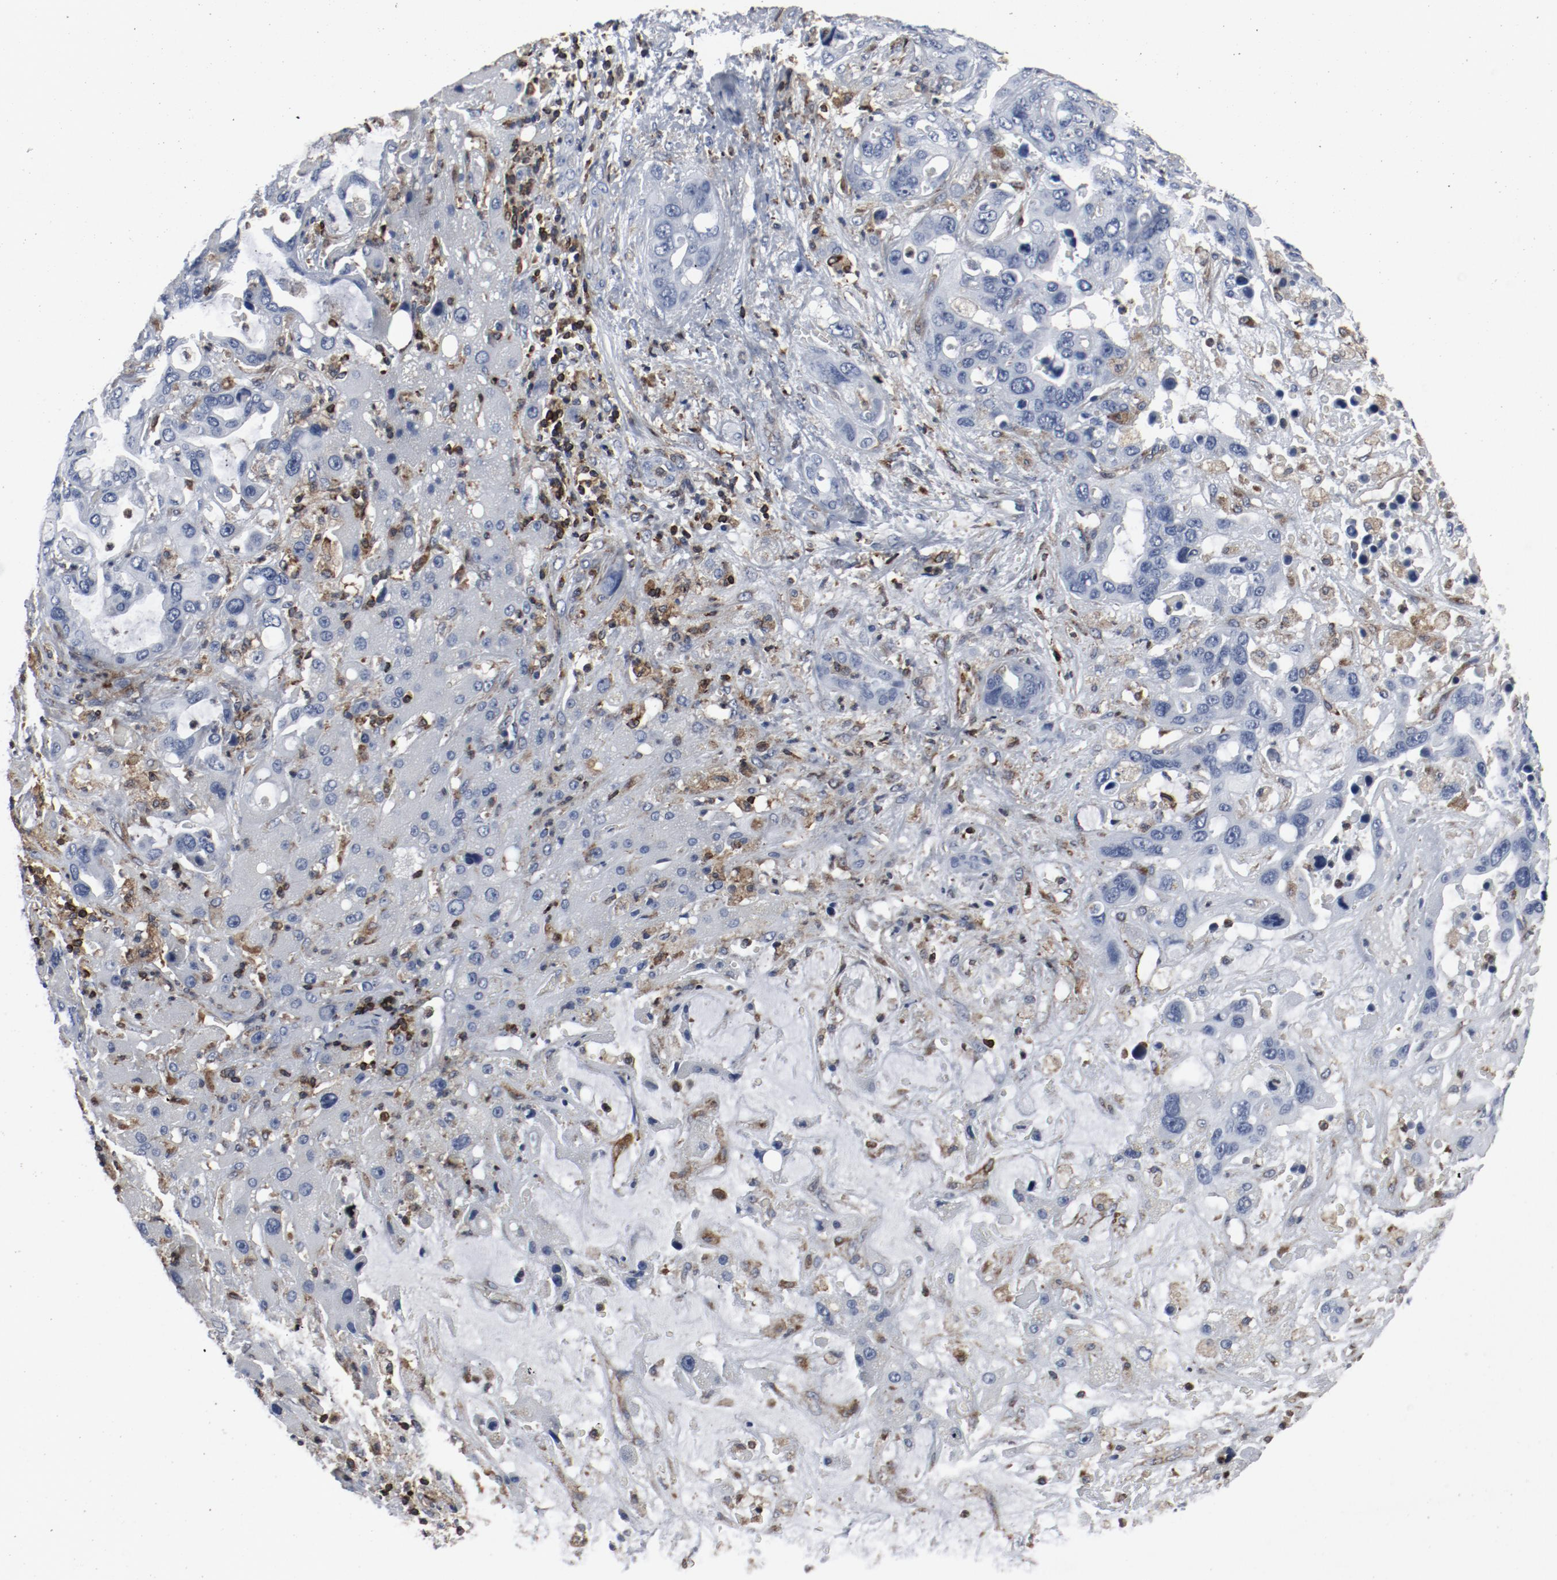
{"staining": {"intensity": "negative", "quantity": "none", "location": "none"}, "tissue": "liver cancer", "cell_type": "Tumor cells", "image_type": "cancer", "snomed": [{"axis": "morphology", "description": "Cholangiocarcinoma"}, {"axis": "topography", "description": "Liver"}], "caption": "Tumor cells are negative for protein expression in human liver cholangiocarcinoma.", "gene": "LCP2", "patient": {"sex": "female", "age": 65}}